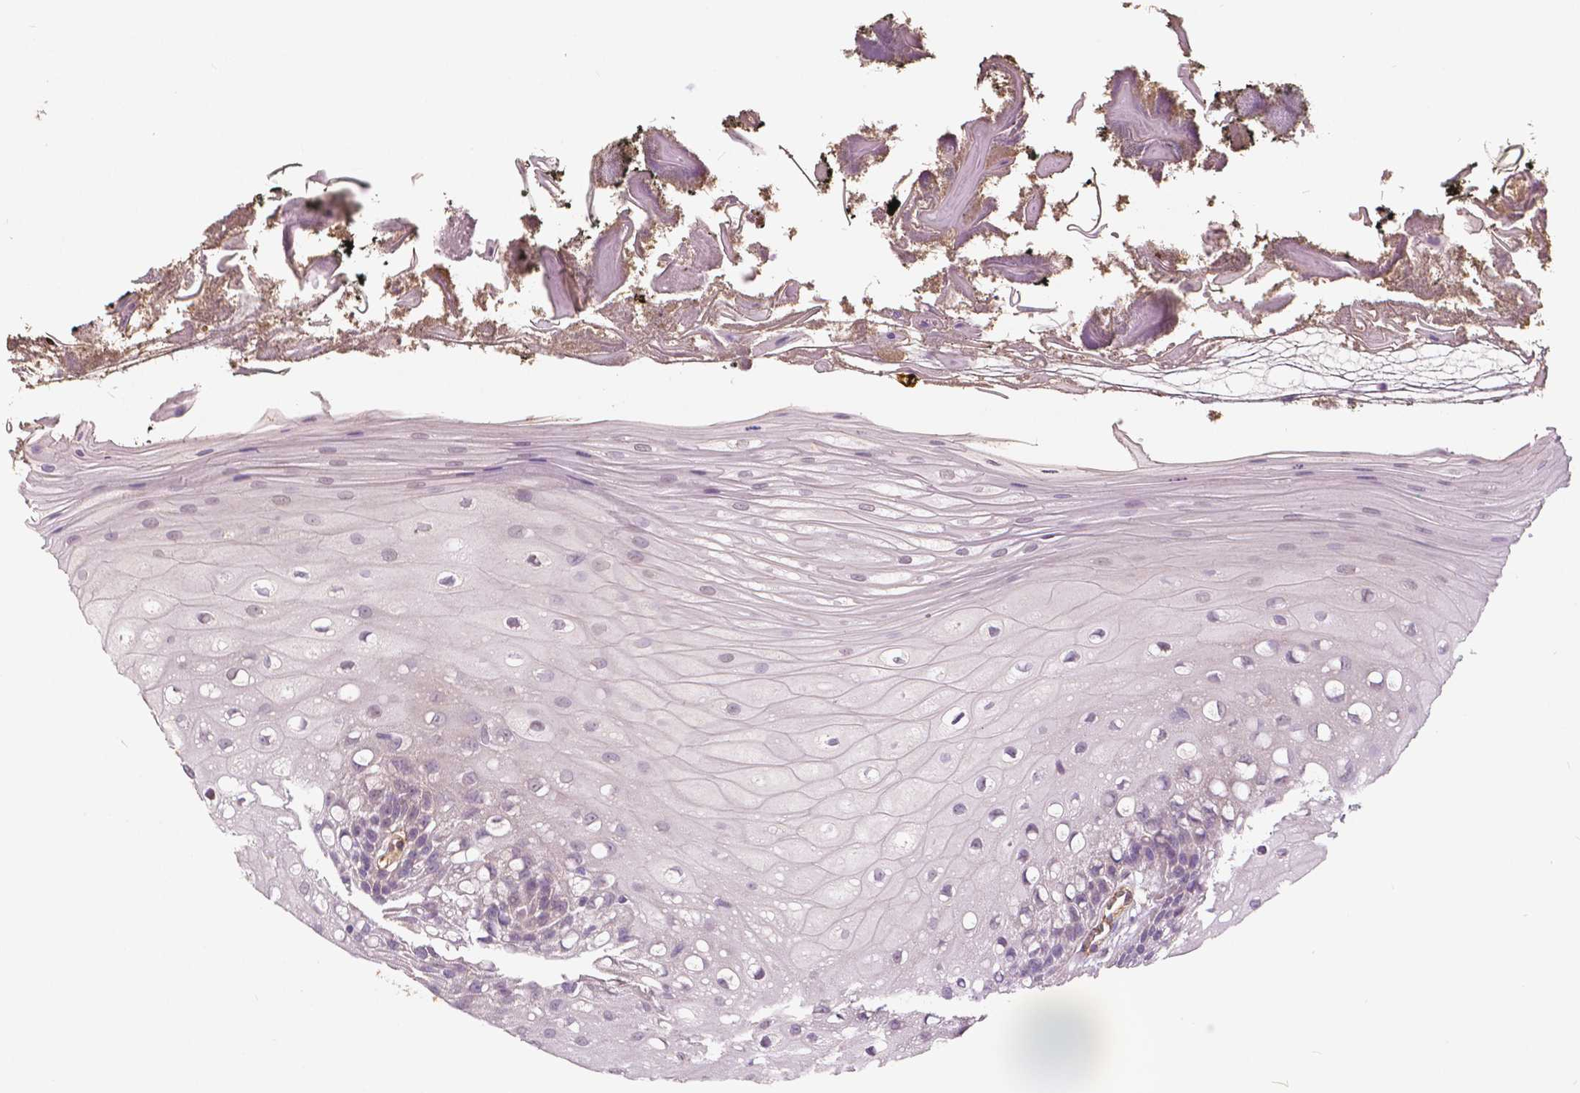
{"staining": {"intensity": "negative", "quantity": "none", "location": "none"}, "tissue": "oral mucosa", "cell_type": "Squamous epithelial cells", "image_type": "normal", "snomed": [{"axis": "morphology", "description": "Normal tissue, NOS"}, {"axis": "morphology", "description": "Squamous cell carcinoma, NOS"}, {"axis": "topography", "description": "Oral tissue"}, {"axis": "topography", "description": "Head-Neck"}], "caption": "Squamous epithelial cells show no significant protein expression in normal oral mucosa.", "gene": "FLT1", "patient": {"sex": "male", "age": 69}}